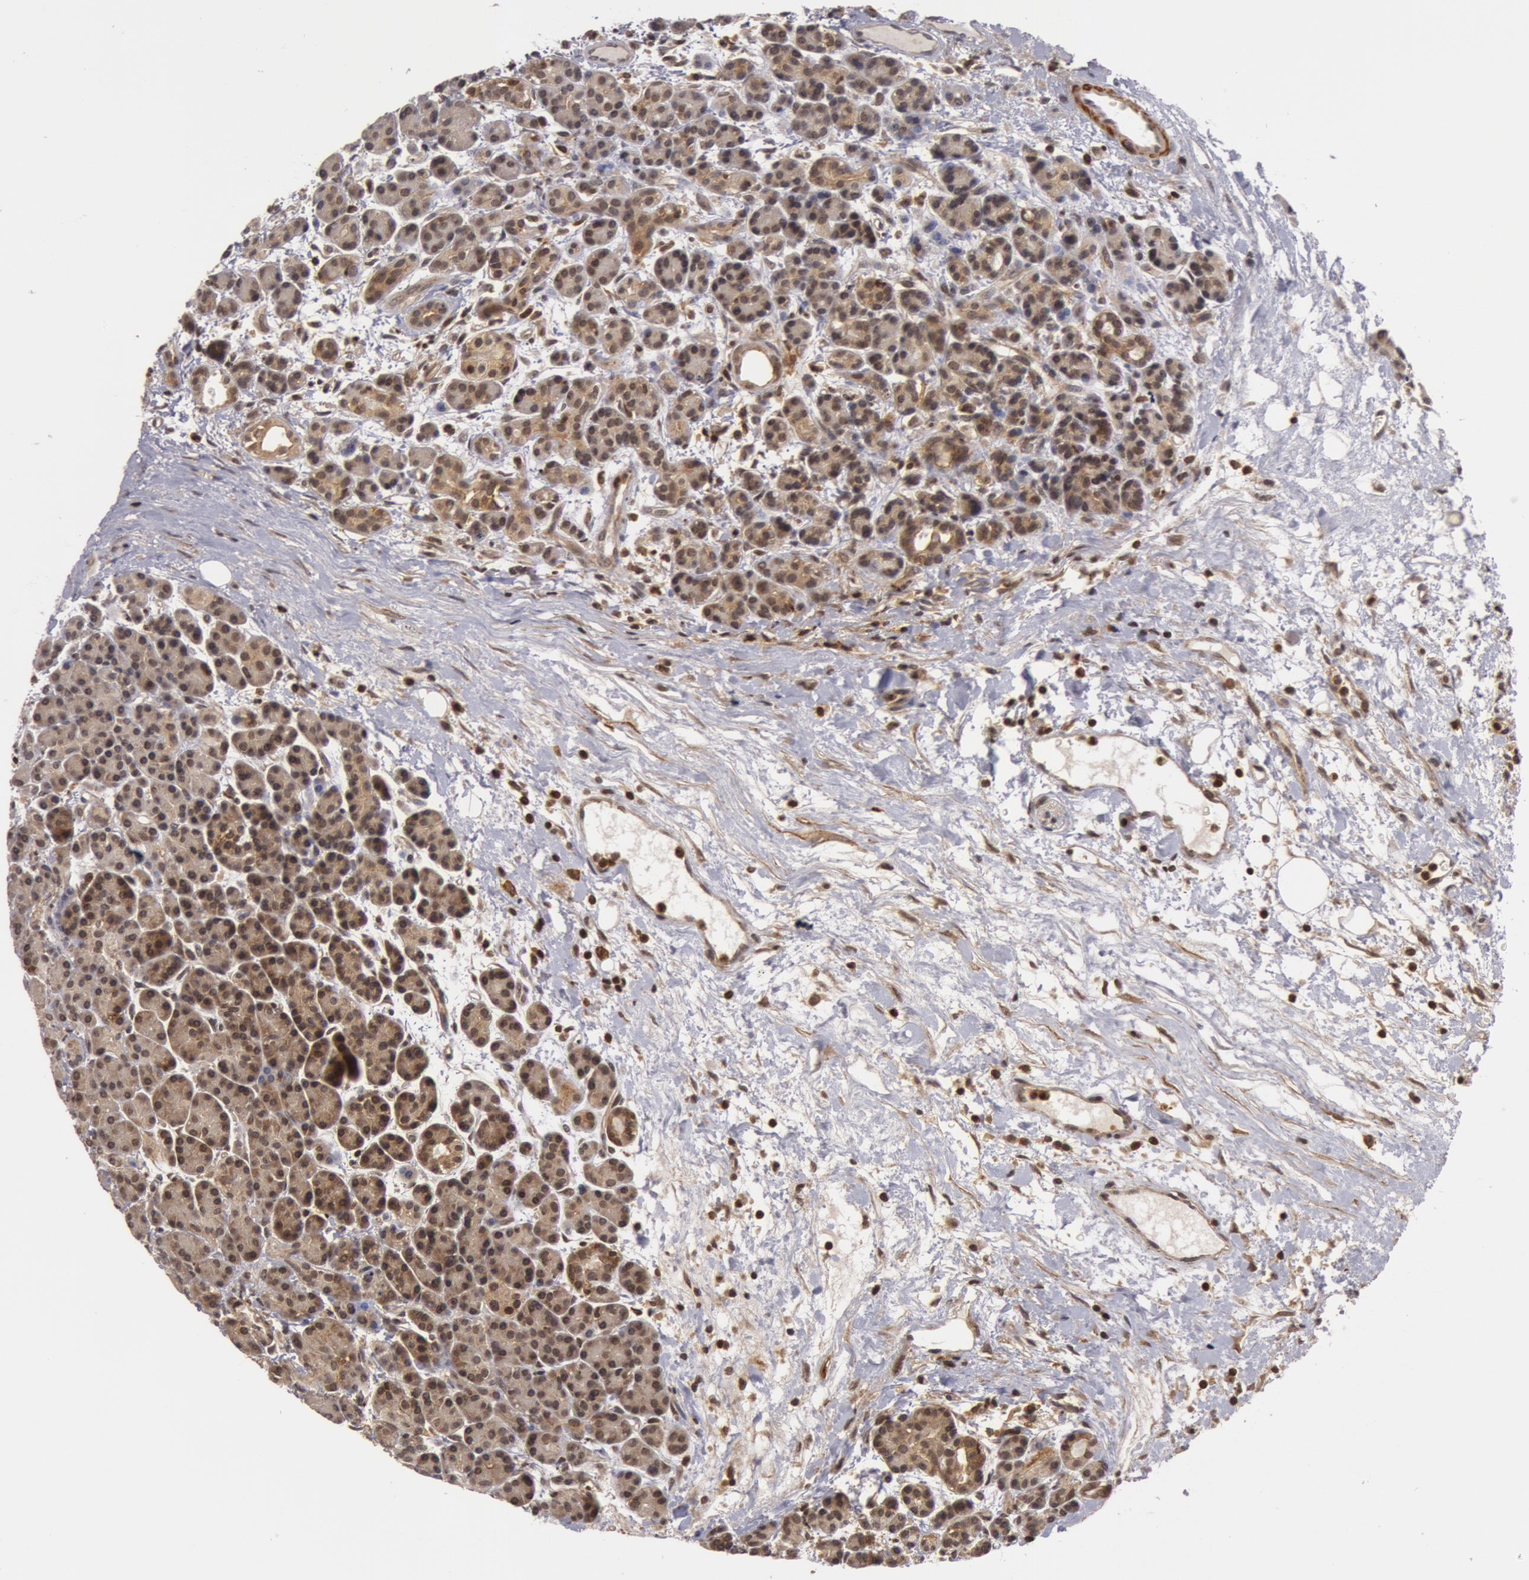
{"staining": {"intensity": "weak", "quantity": "25%-75%", "location": "cytoplasmic/membranous,nuclear"}, "tissue": "pancreas", "cell_type": "Exocrine glandular cells", "image_type": "normal", "snomed": [{"axis": "morphology", "description": "Normal tissue, NOS"}, {"axis": "topography", "description": "Pancreas"}], "caption": "Immunohistochemical staining of normal pancreas exhibits 25%-75% levels of weak cytoplasmic/membranous,nuclear protein staining in approximately 25%-75% of exocrine glandular cells.", "gene": "ZNF350", "patient": {"sex": "female", "age": 77}}